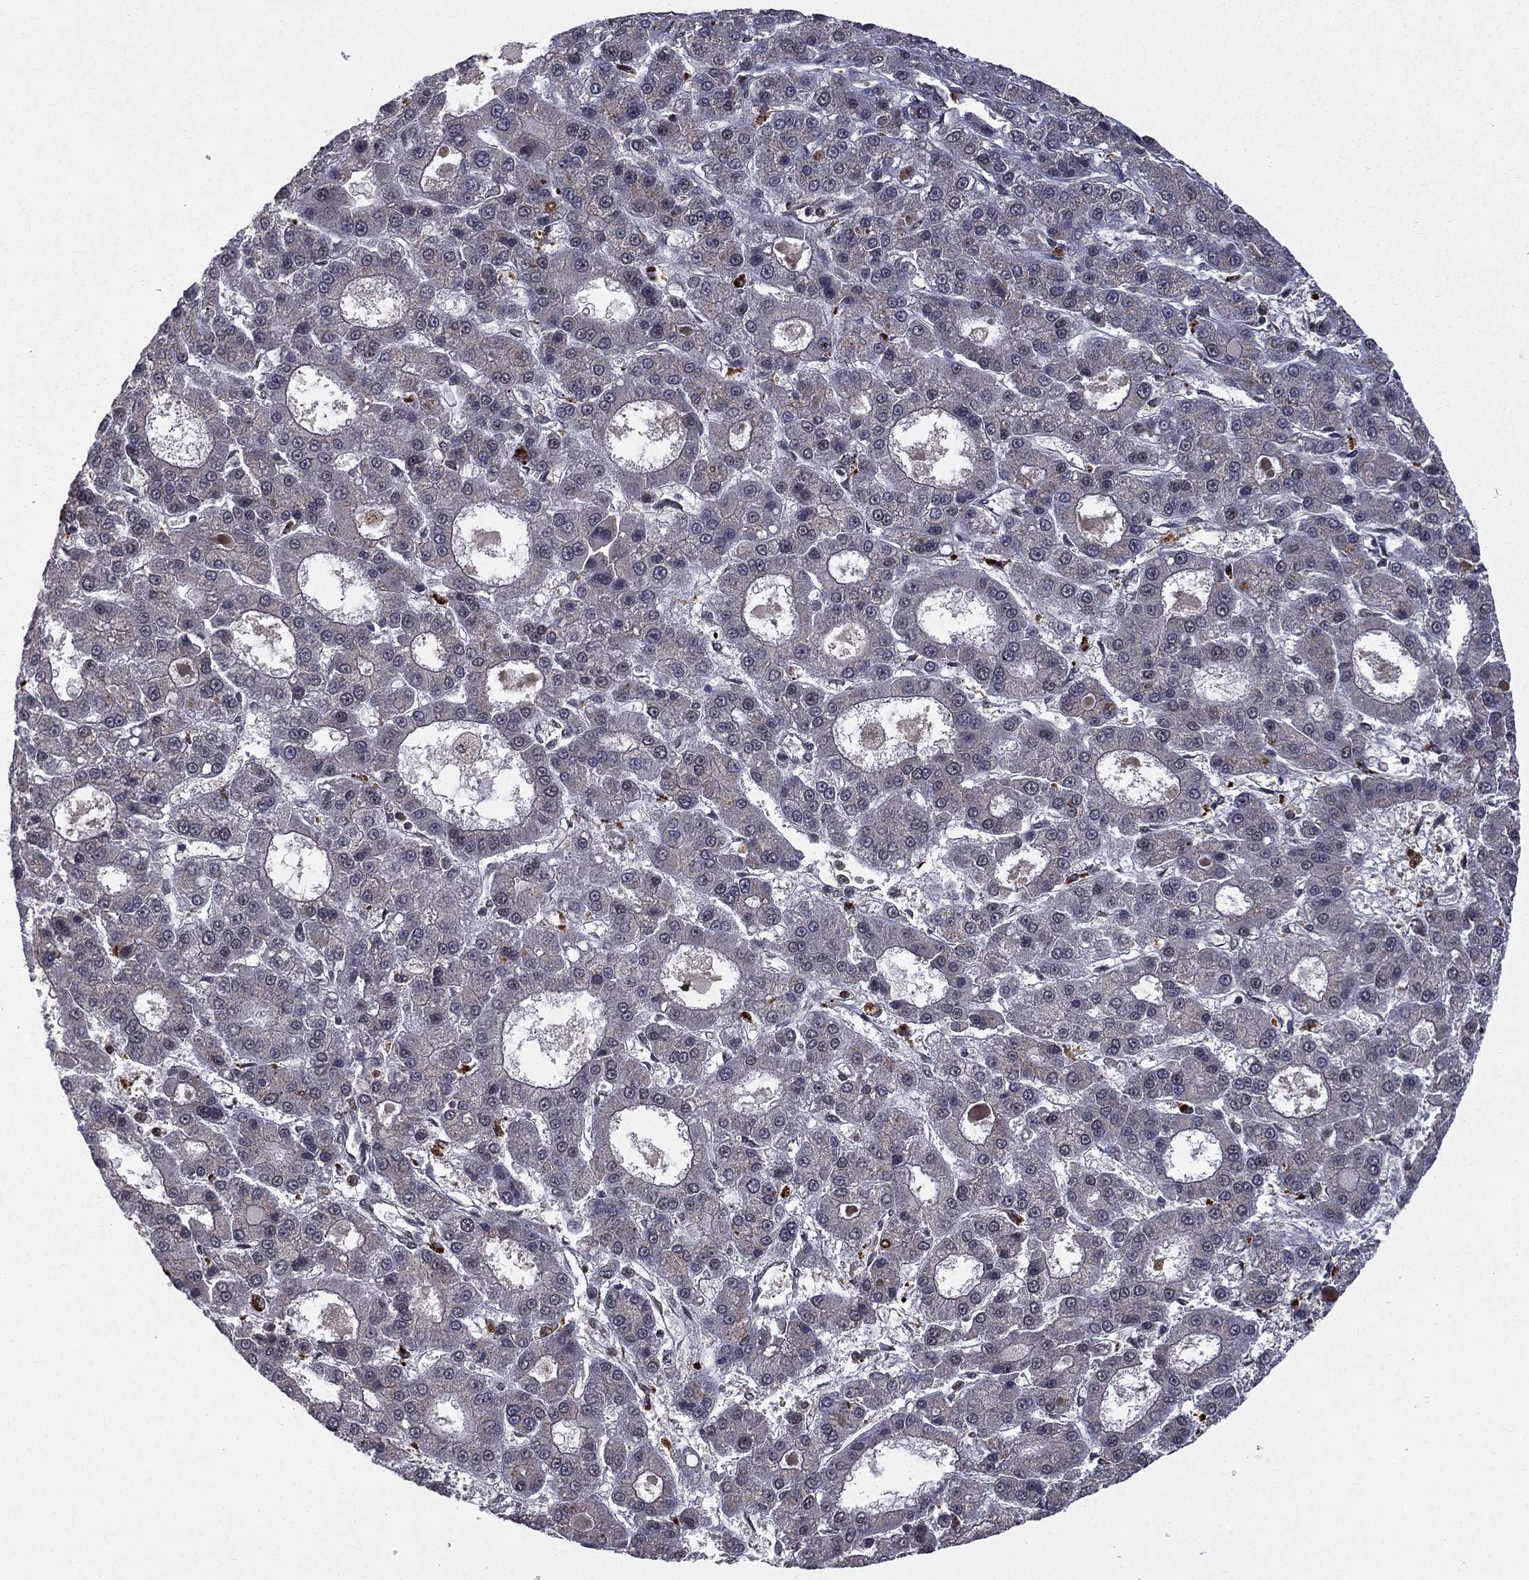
{"staining": {"intensity": "negative", "quantity": "none", "location": "none"}, "tissue": "liver cancer", "cell_type": "Tumor cells", "image_type": "cancer", "snomed": [{"axis": "morphology", "description": "Carcinoma, Hepatocellular, NOS"}, {"axis": "topography", "description": "Liver"}], "caption": "Immunohistochemistry (IHC) of liver cancer reveals no staining in tumor cells.", "gene": "JMJD6", "patient": {"sex": "male", "age": 70}}